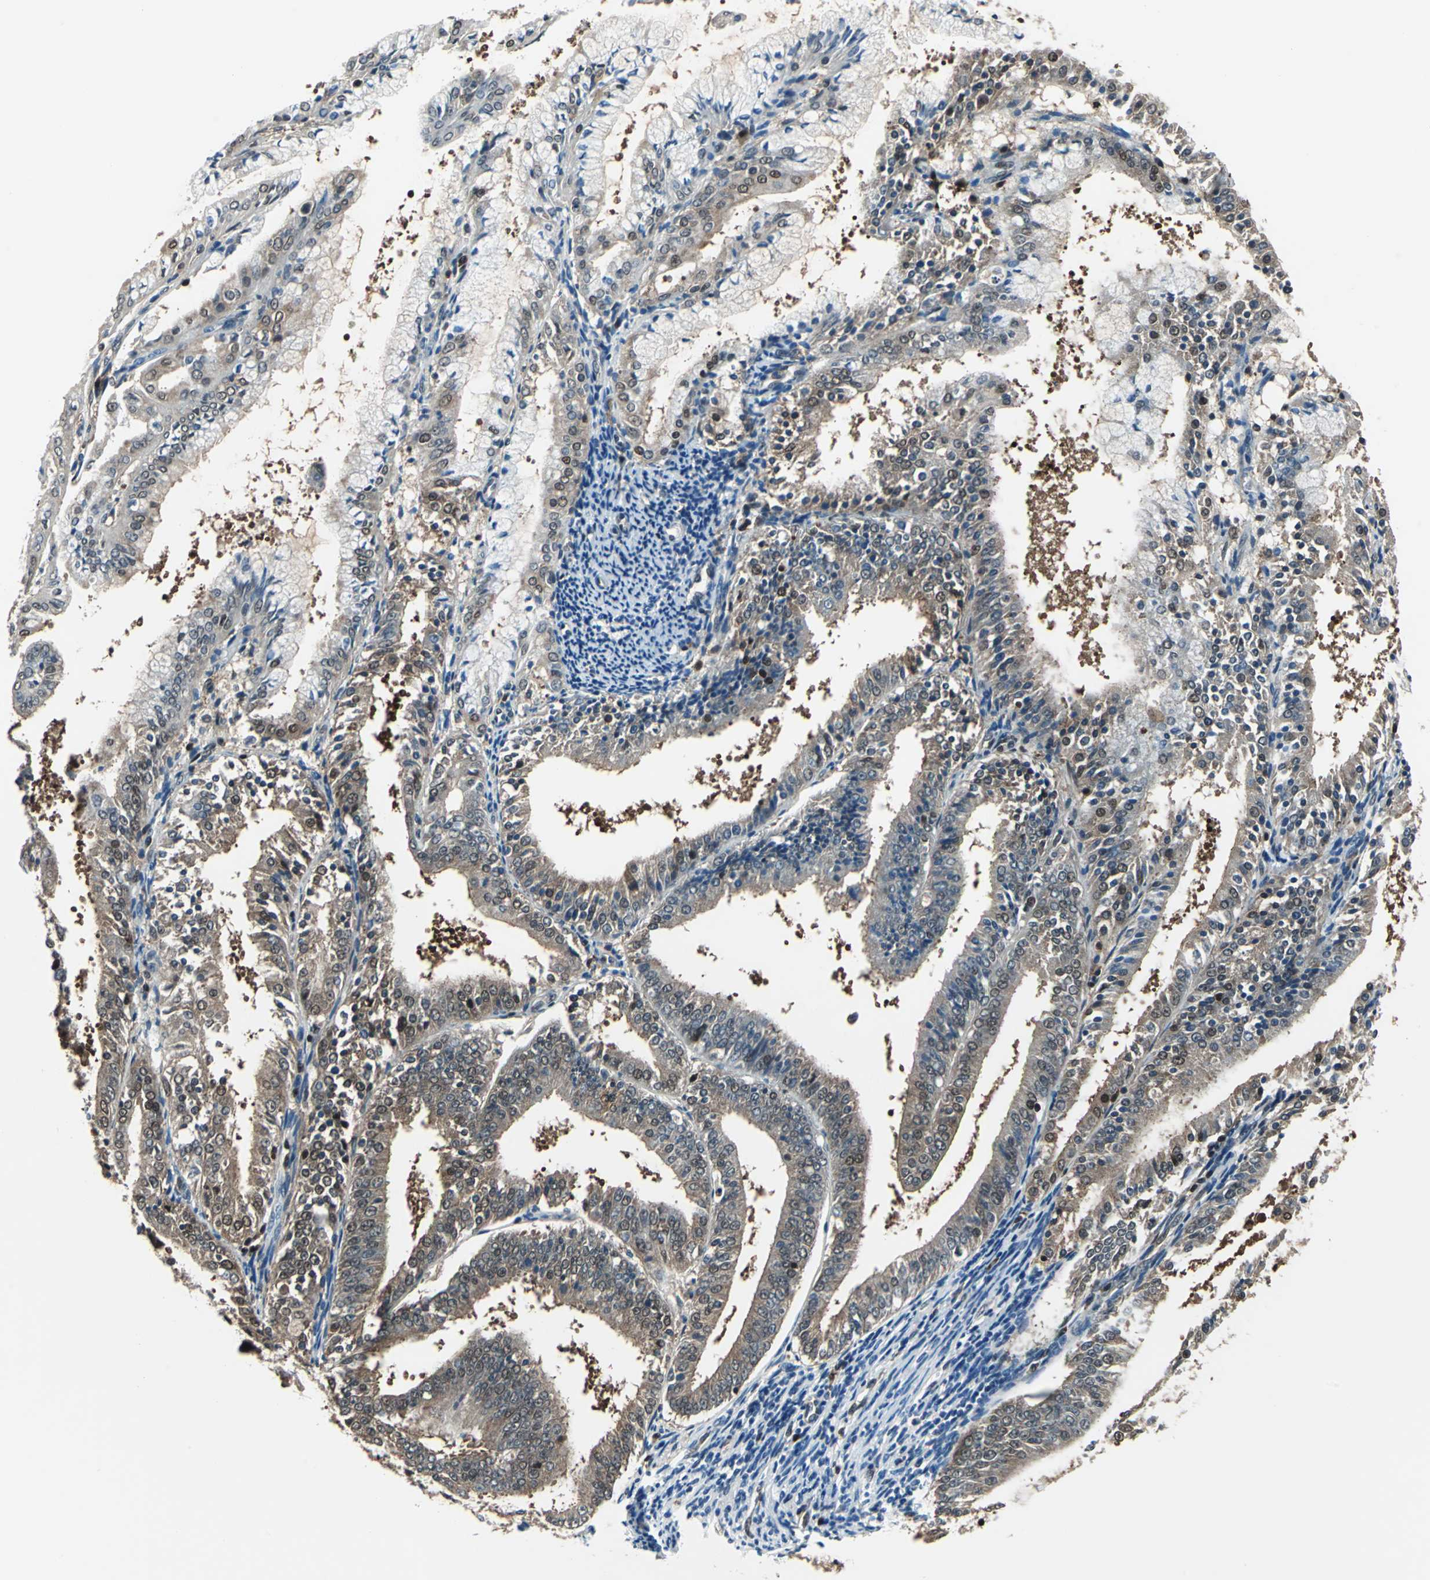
{"staining": {"intensity": "moderate", "quantity": "25%-75%", "location": "cytoplasmic/membranous"}, "tissue": "endometrial cancer", "cell_type": "Tumor cells", "image_type": "cancer", "snomed": [{"axis": "morphology", "description": "Adenocarcinoma, NOS"}, {"axis": "topography", "description": "Endometrium"}], "caption": "The photomicrograph shows a brown stain indicating the presence of a protein in the cytoplasmic/membranous of tumor cells in endometrial cancer (adenocarcinoma).", "gene": "PSME1", "patient": {"sex": "female", "age": 63}}